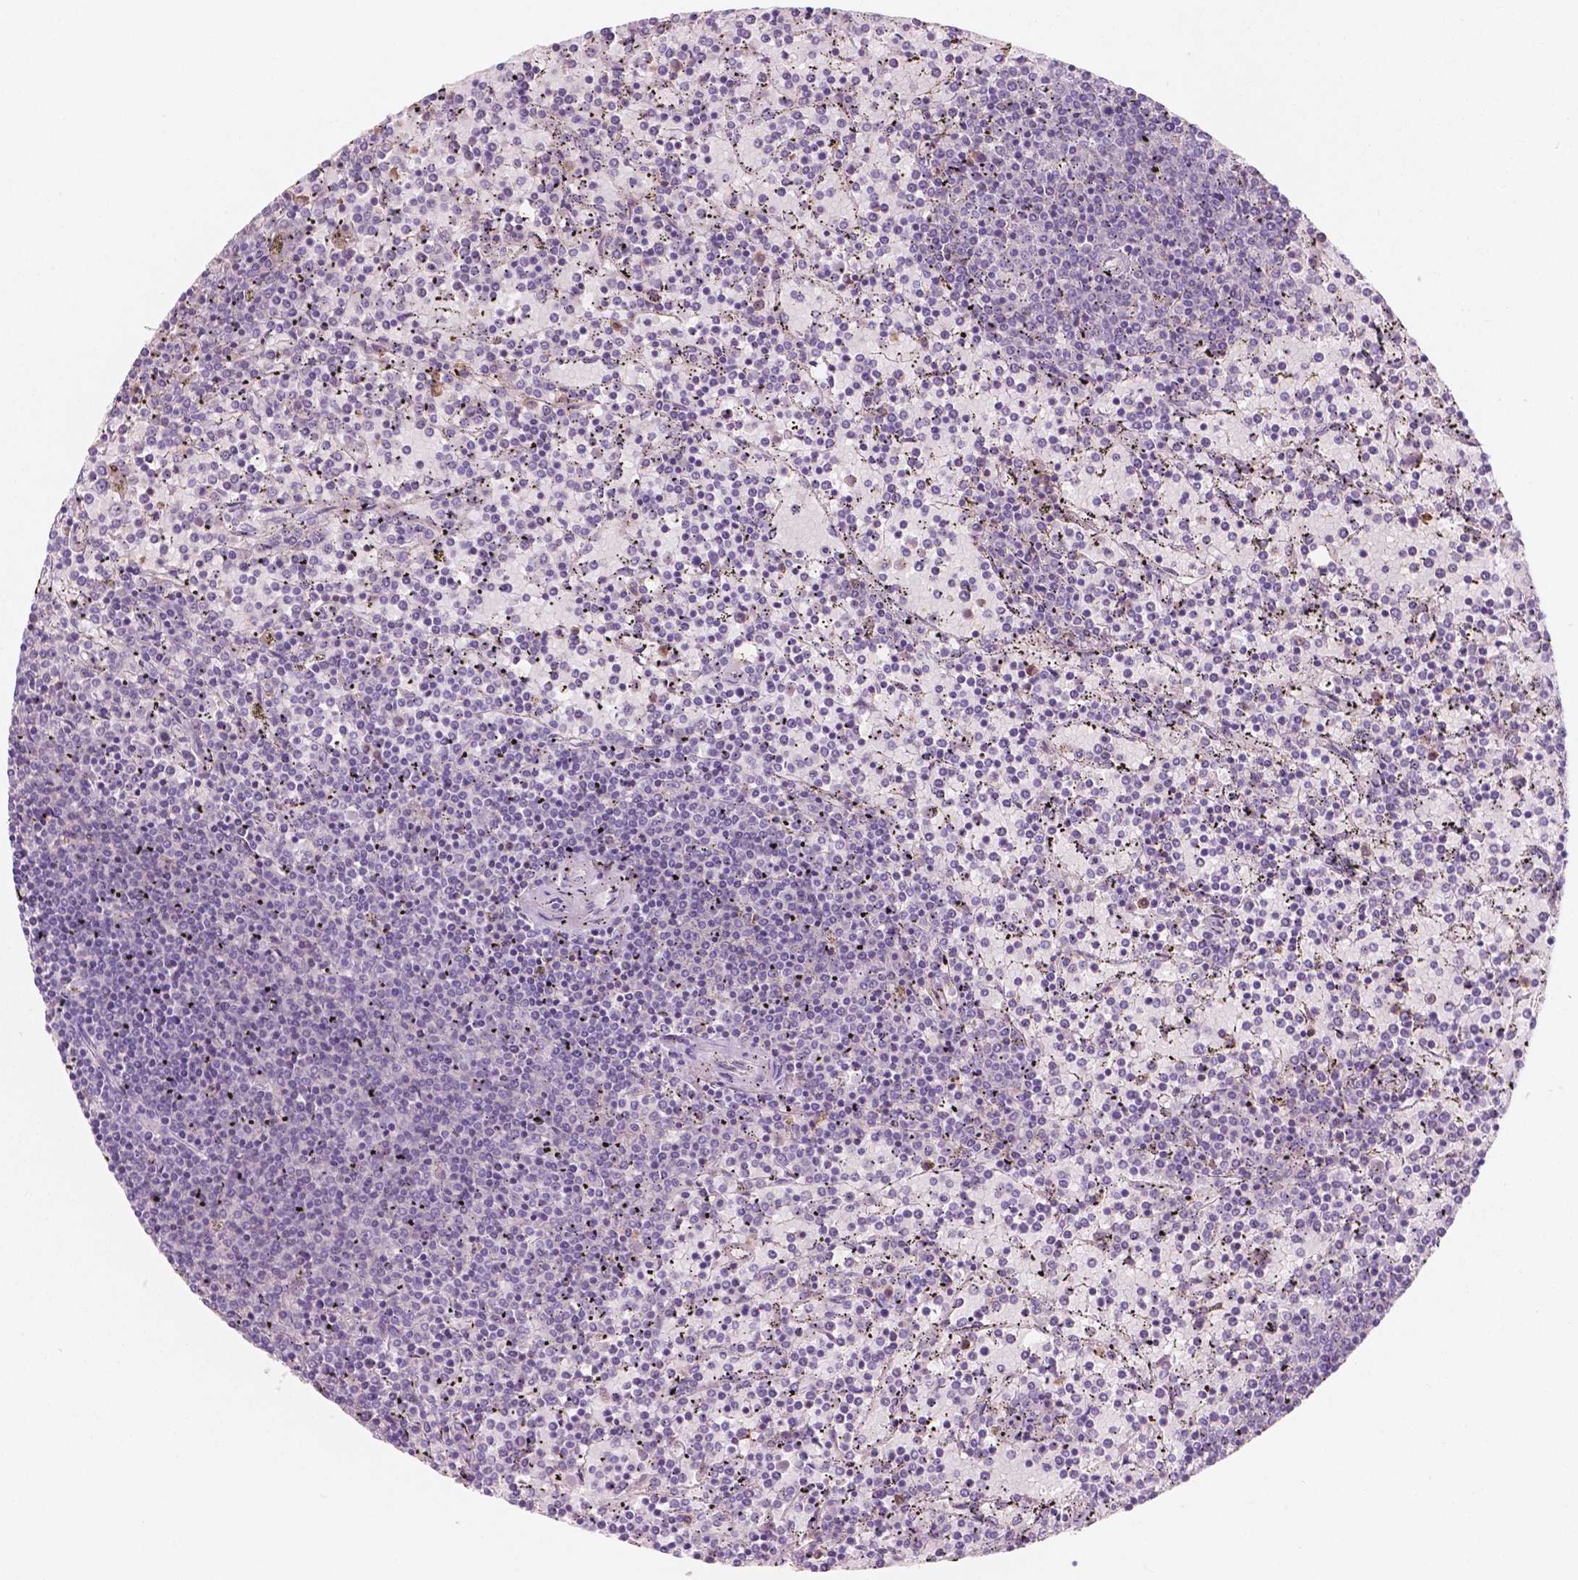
{"staining": {"intensity": "negative", "quantity": "none", "location": "none"}, "tissue": "lymphoma", "cell_type": "Tumor cells", "image_type": "cancer", "snomed": [{"axis": "morphology", "description": "Malignant lymphoma, non-Hodgkin's type, Low grade"}, {"axis": "topography", "description": "Spleen"}], "caption": "IHC micrograph of neoplastic tissue: lymphoma stained with DAB (3,3'-diaminobenzidine) shows no significant protein staining in tumor cells. Brightfield microscopy of IHC stained with DAB (brown) and hematoxylin (blue), captured at high magnification.", "gene": "SEMA4A", "patient": {"sex": "female", "age": 77}}